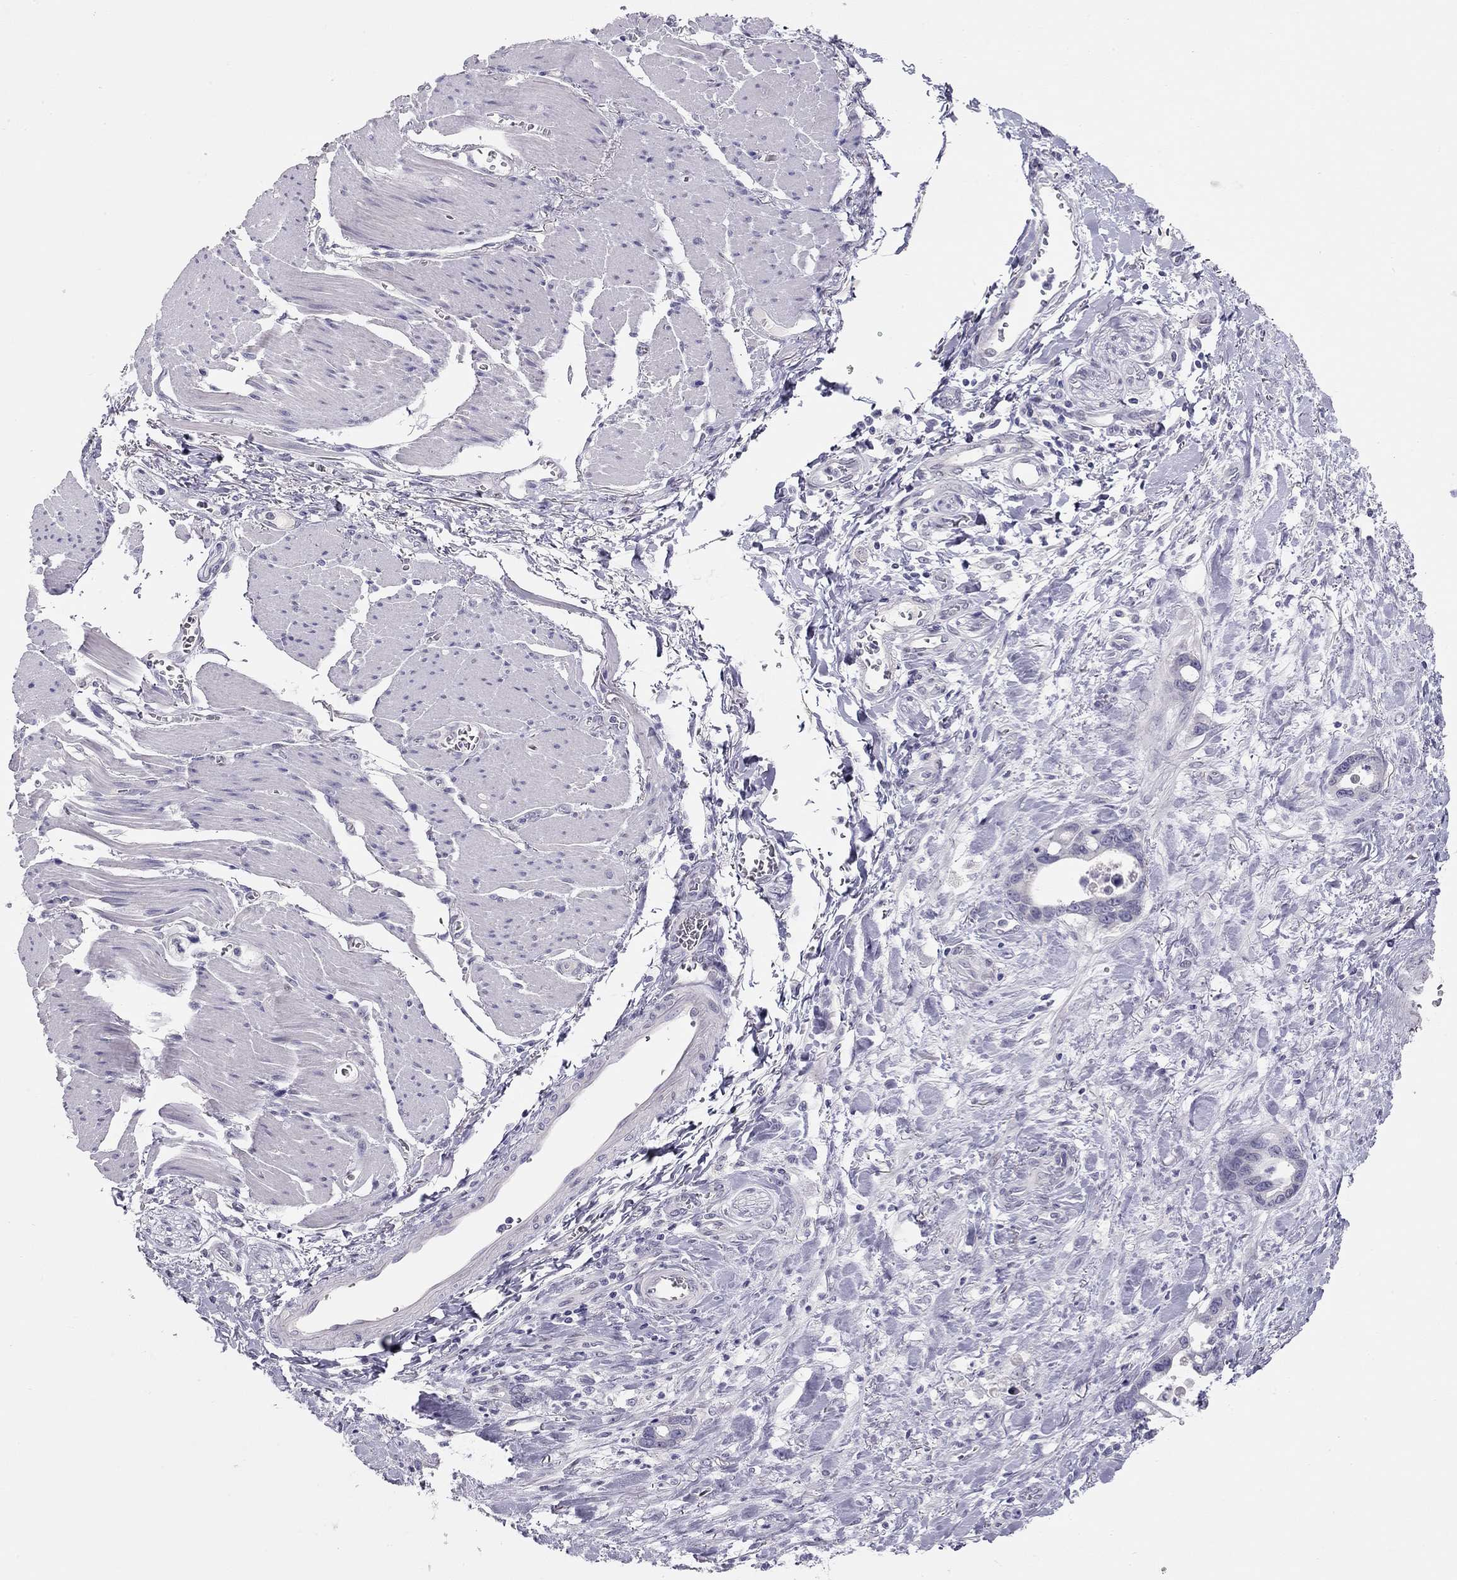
{"staining": {"intensity": "negative", "quantity": "none", "location": "none"}, "tissue": "stomach cancer", "cell_type": "Tumor cells", "image_type": "cancer", "snomed": [{"axis": "morphology", "description": "Normal tissue, NOS"}, {"axis": "morphology", "description": "Adenocarcinoma, NOS"}, {"axis": "topography", "description": "Esophagus"}, {"axis": "topography", "description": "Stomach, upper"}], "caption": "The immunohistochemistry (IHC) micrograph has no significant expression in tumor cells of stomach adenocarcinoma tissue.", "gene": "KCNV2", "patient": {"sex": "male", "age": 74}}